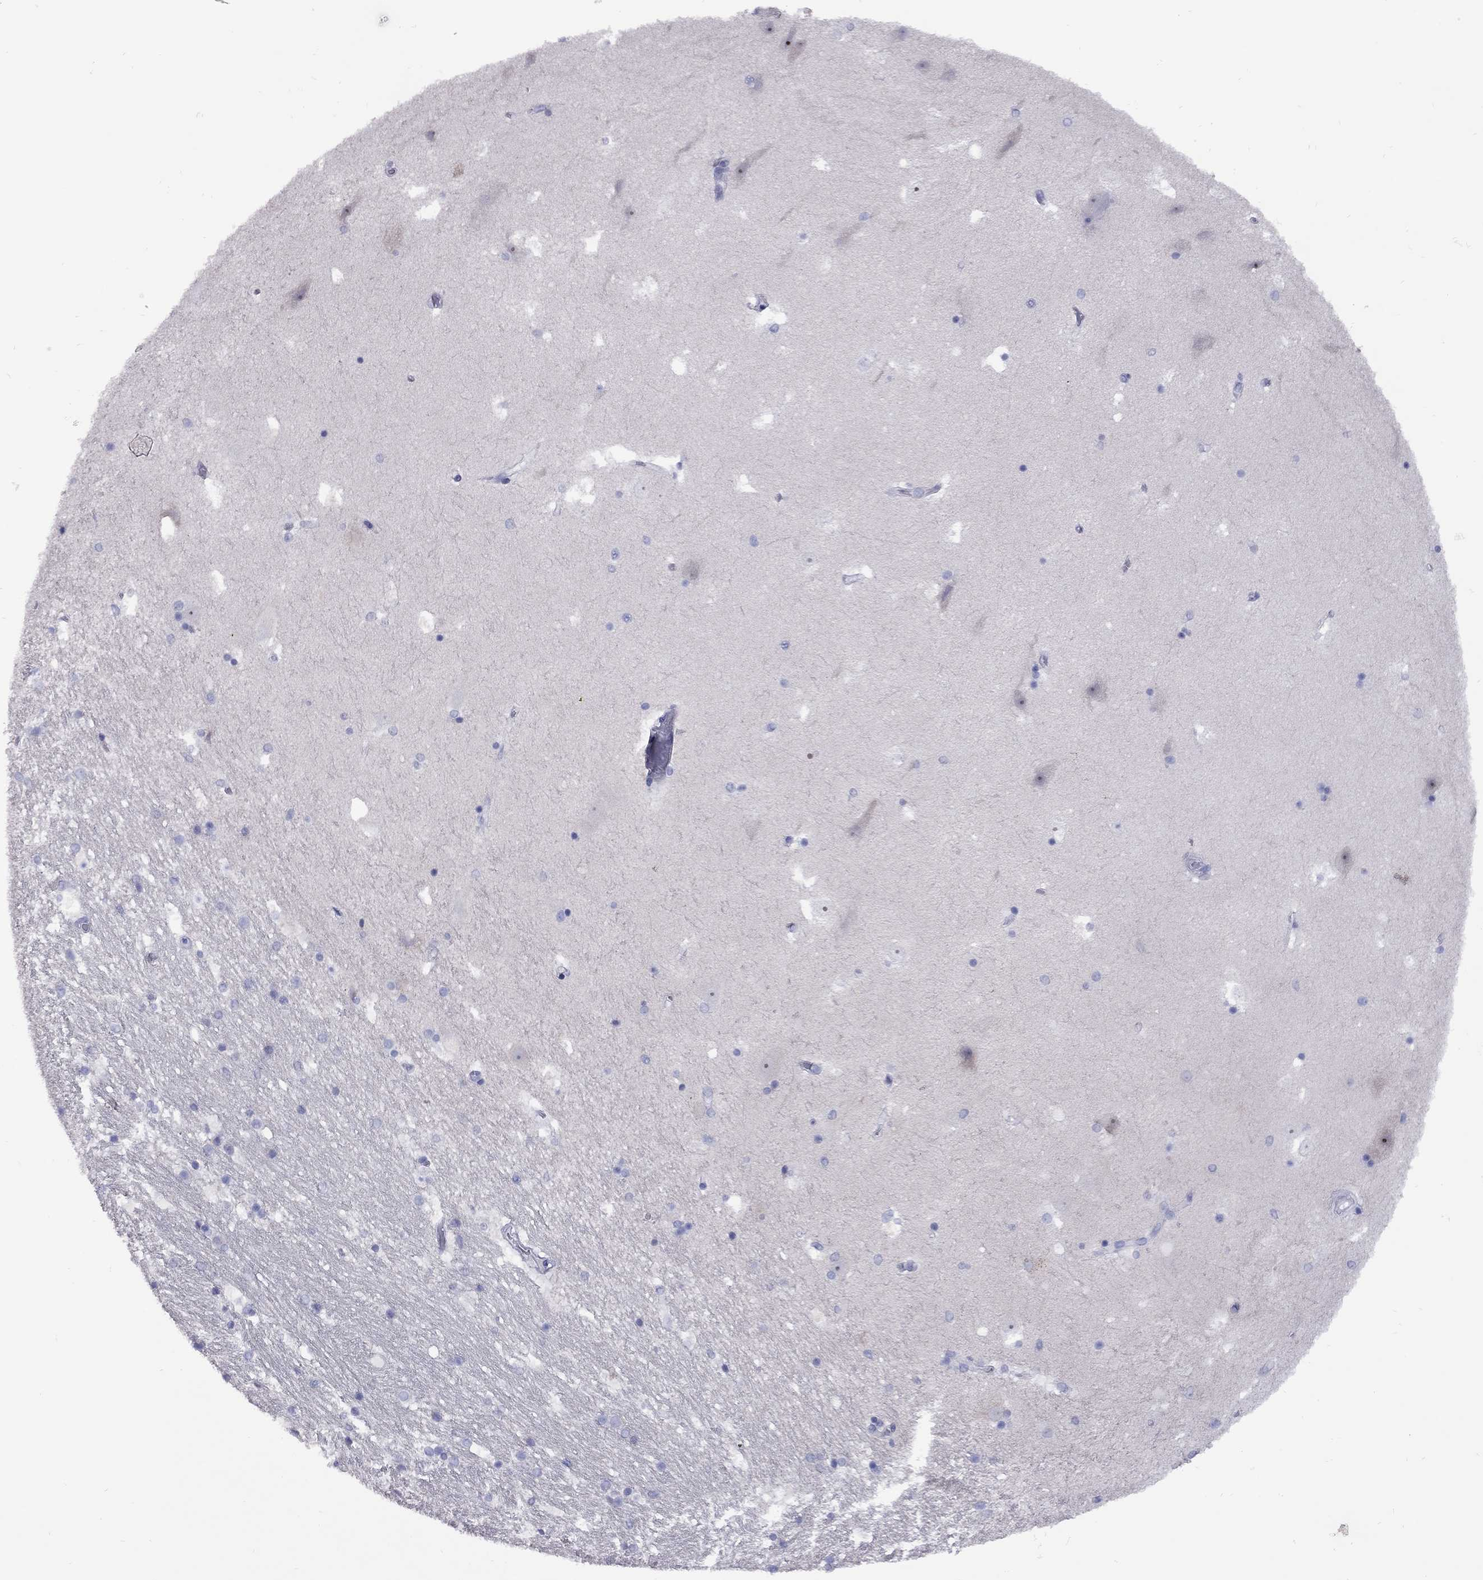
{"staining": {"intensity": "negative", "quantity": "none", "location": "none"}, "tissue": "hippocampus", "cell_type": "Glial cells", "image_type": "normal", "snomed": [{"axis": "morphology", "description": "Normal tissue, NOS"}, {"axis": "topography", "description": "Hippocampus"}], "caption": "The immunohistochemistry (IHC) histopathology image has no significant positivity in glial cells of hippocampus.", "gene": "EPPIN", "patient": {"sex": "male", "age": 51}}